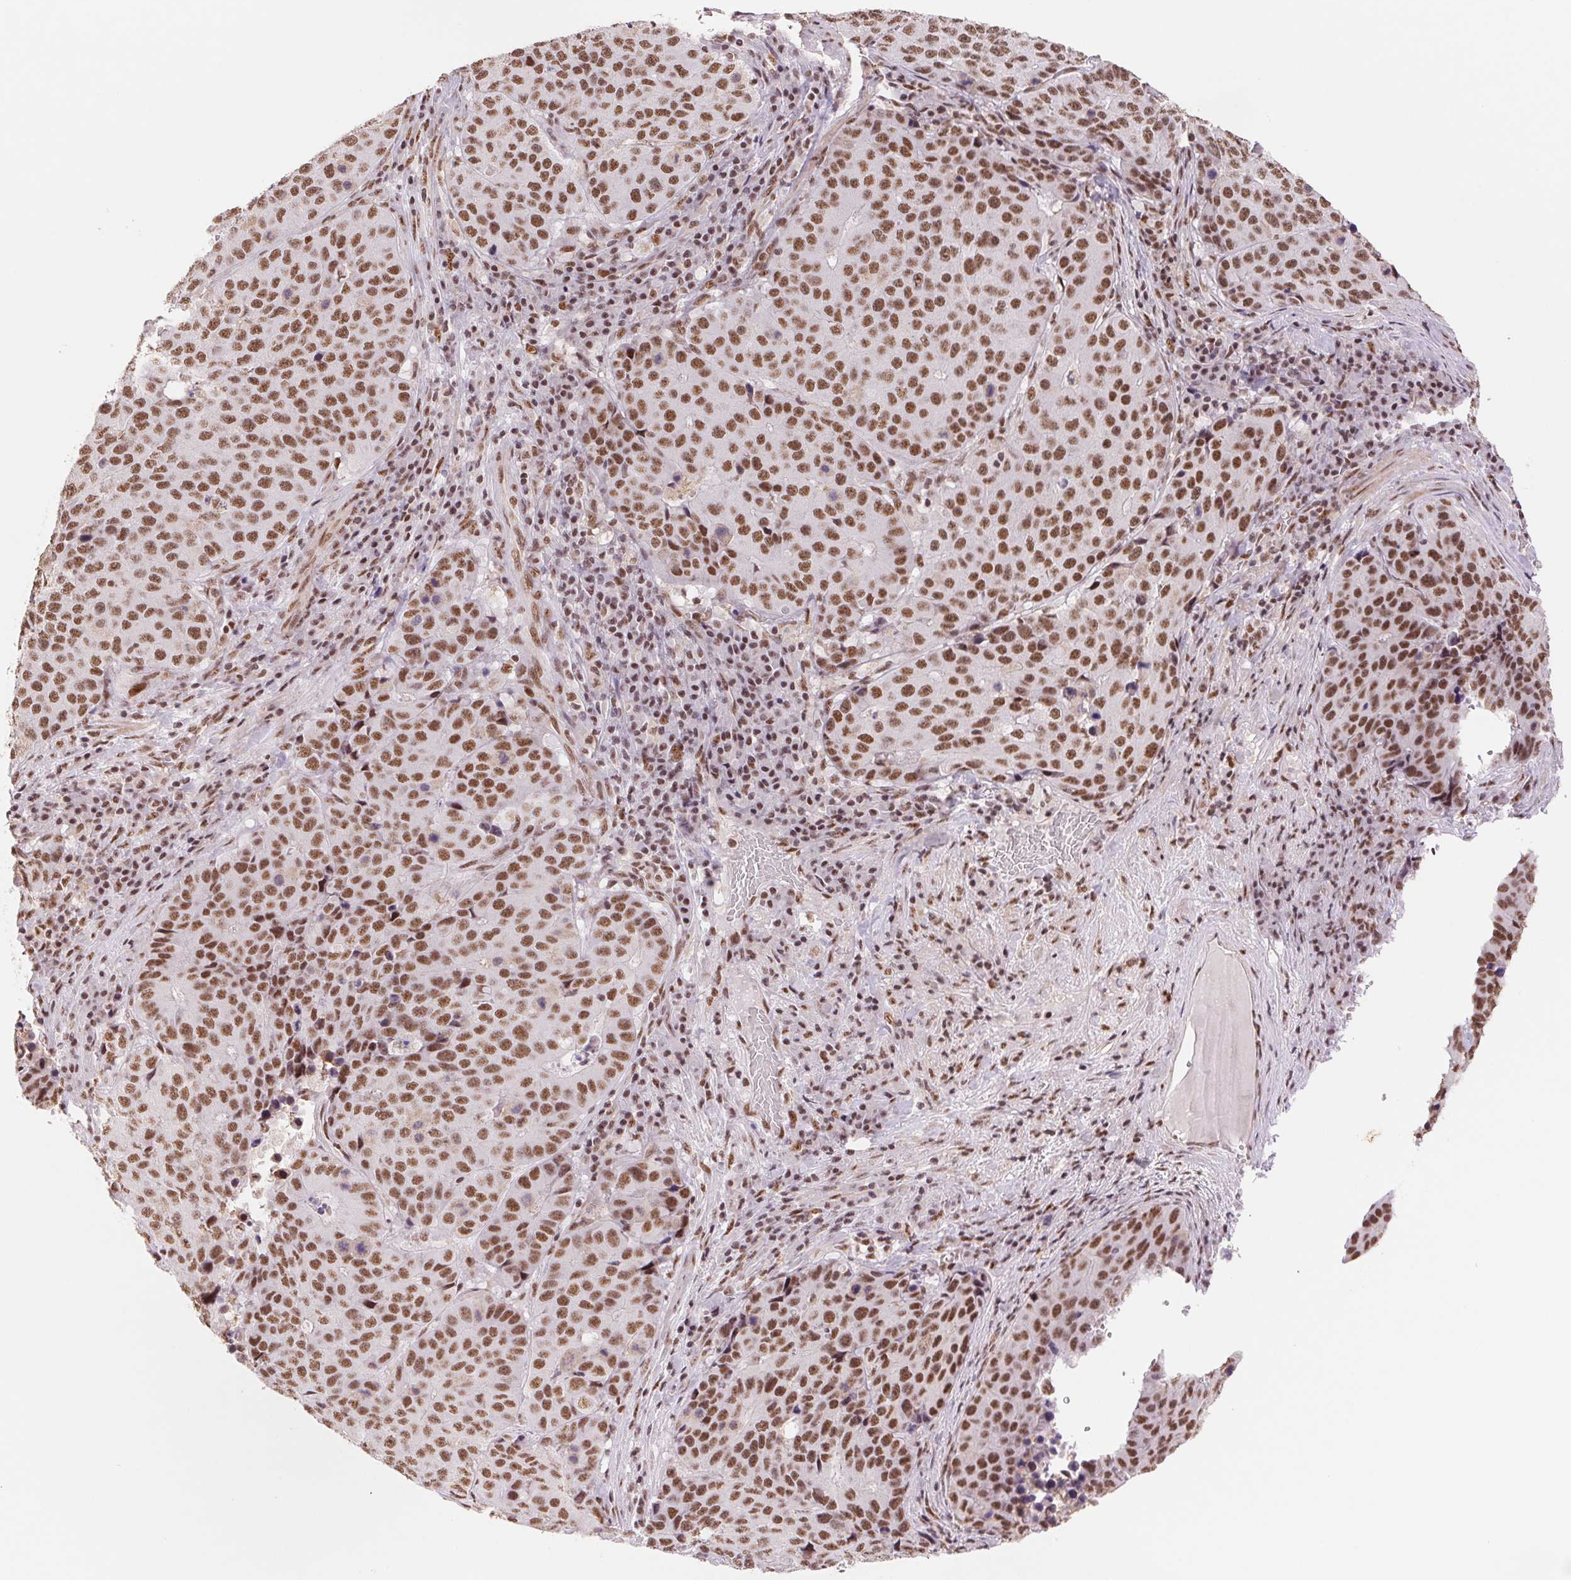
{"staining": {"intensity": "strong", "quantity": ">75%", "location": "nuclear"}, "tissue": "stomach cancer", "cell_type": "Tumor cells", "image_type": "cancer", "snomed": [{"axis": "morphology", "description": "Adenocarcinoma, NOS"}, {"axis": "topography", "description": "Stomach"}], "caption": "A brown stain highlights strong nuclear expression of a protein in human stomach cancer (adenocarcinoma) tumor cells.", "gene": "SREK1", "patient": {"sex": "male", "age": 71}}